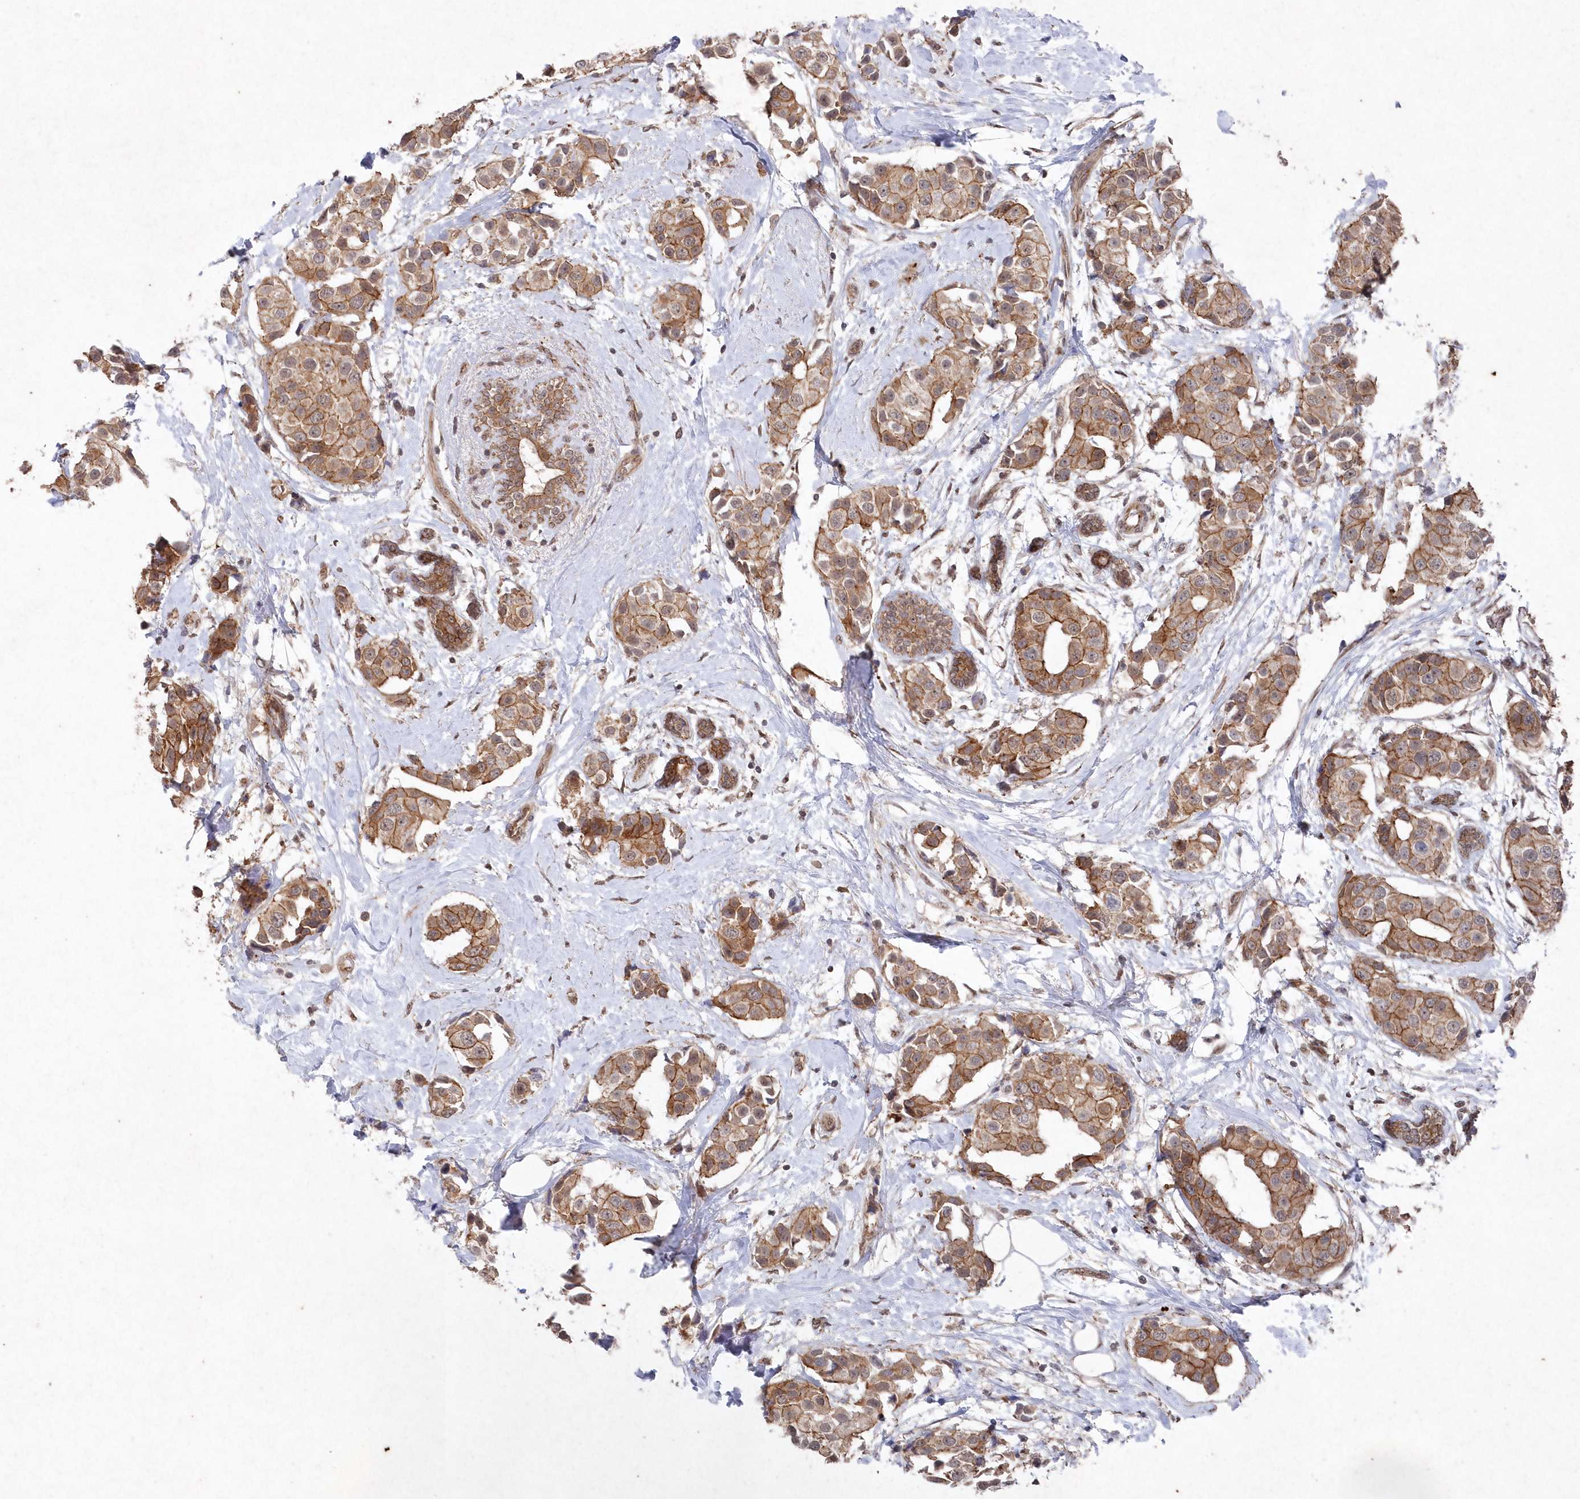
{"staining": {"intensity": "strong", "quantity": ">75%", "location": "cytoplasmic/membranous"}, "tissue": "breast cancer", "cell_type": "Tumor cells", "image_type": "cancer", "snomed": [{"axis": "morphology", "description": "Normal tissue, NOS"}, {"axis": "morphology", "description": "Duct carcinoma"}, {"axis": "topography", "description": "Breast"}], "caption": "Breast cancer stained with immunohistochemistry (IHC) displays strong cytoplasmic/membranous staining in approximately >75% of tumor cells.", "gene": "VSIG2", "patient": {"sex": "female", "age": 39}}